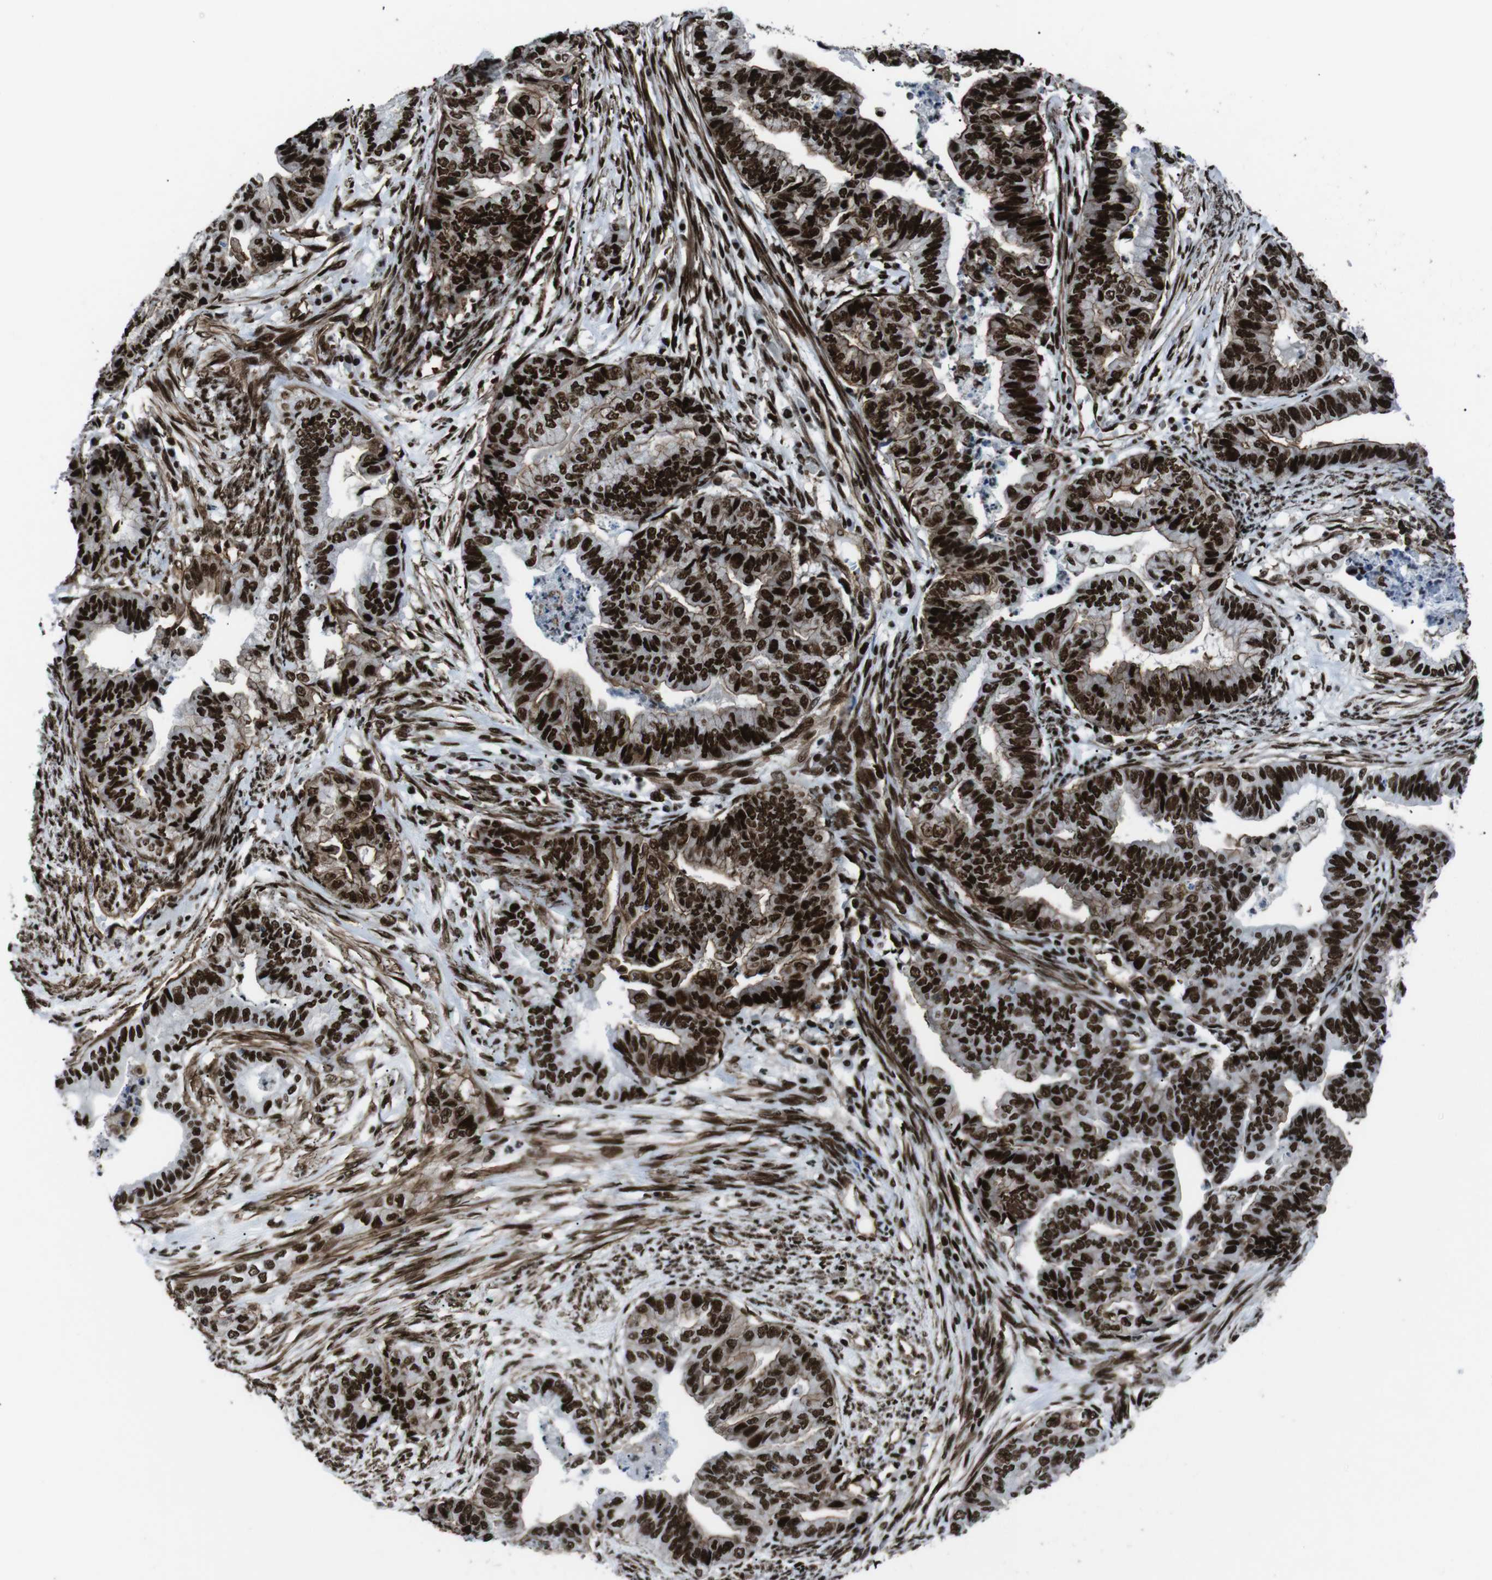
{"staining": {"intensity": "strong", "quantity": ">75%", "location": "cytoplasmic/membranous,nuclear"}, "tissue": "endometrial cancer", "cell_type": "Tumor cells", "image_type": "cancer", "snomed": [{"axis": "morphology", "description": "Adenocarcinoma, NOS"}, {"axis": "topography", "description": "Endometrium"}], "caption": "About >75% of tumor cells in endometrial cancer display strong cytoplasmic/membranous and nuclear protein staining as visualized by brown immunohistochemical staining.", "gene": "HNRNPU", "patient": {"sex": "female", "age": 79}}